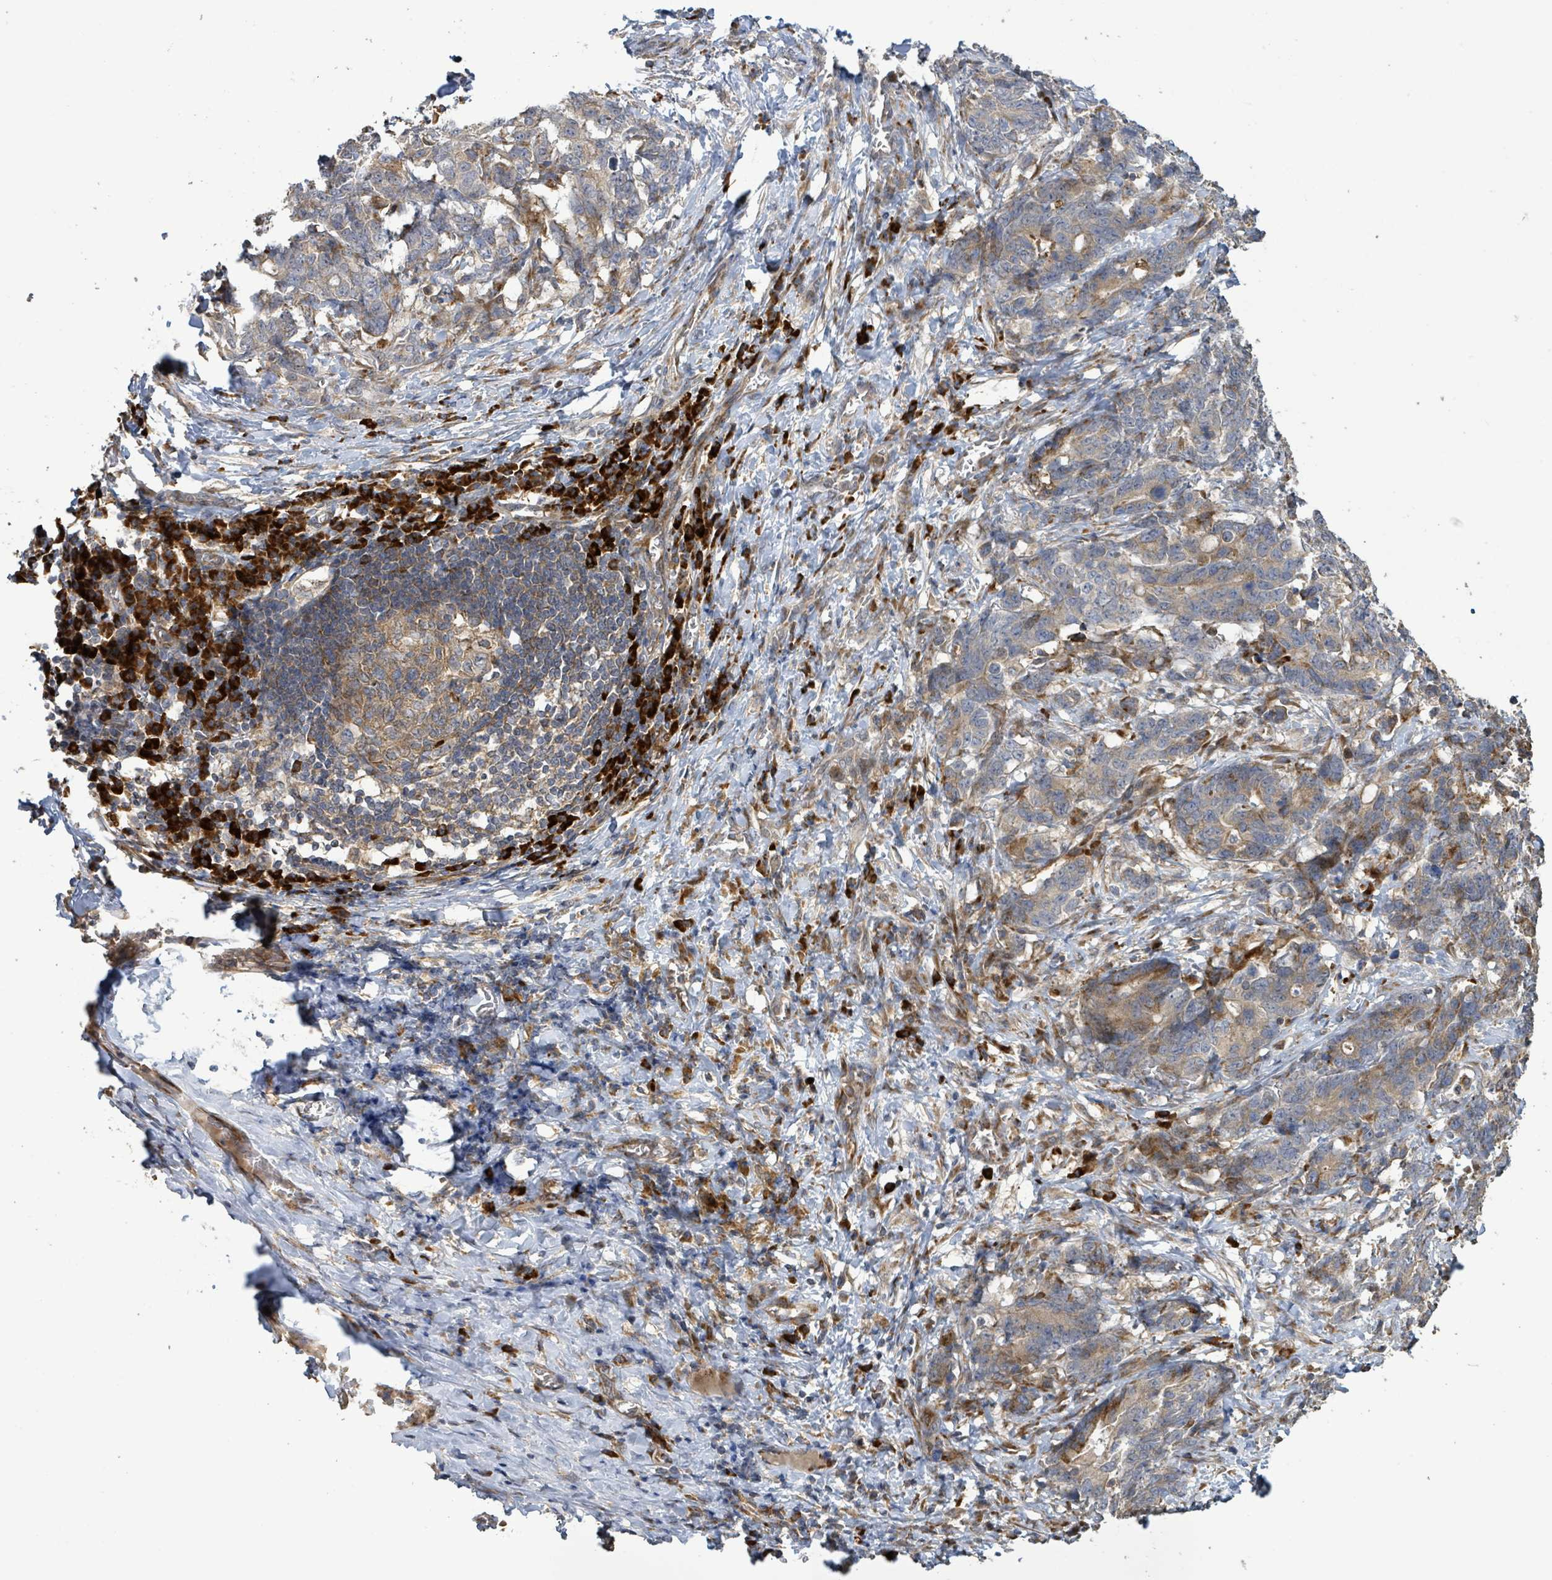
{"staining": {"intensity": "moderate", "quantity": "25%-75%", "location": "cytoplasmic/membranous"}, "tissue": "stomach cancer", "cell_type": "Tumor cells", "image_type": "cancer", "snomed": [{"axis": "morphology", "description": "Normal tissue, NOS"}, {"axis": "morphology", "description": "Adenocarcinoma, NOS"}, {"axis": "topography", "description": "Stomach"}], "caption": "Tumor cells reveal moderate cytoplasmic/membranous expression in approximately 25%-75% of cells in stomach adenocarcinoma.", "gene": "STARD4", "patient": {"sex": "female", "age": 64}}